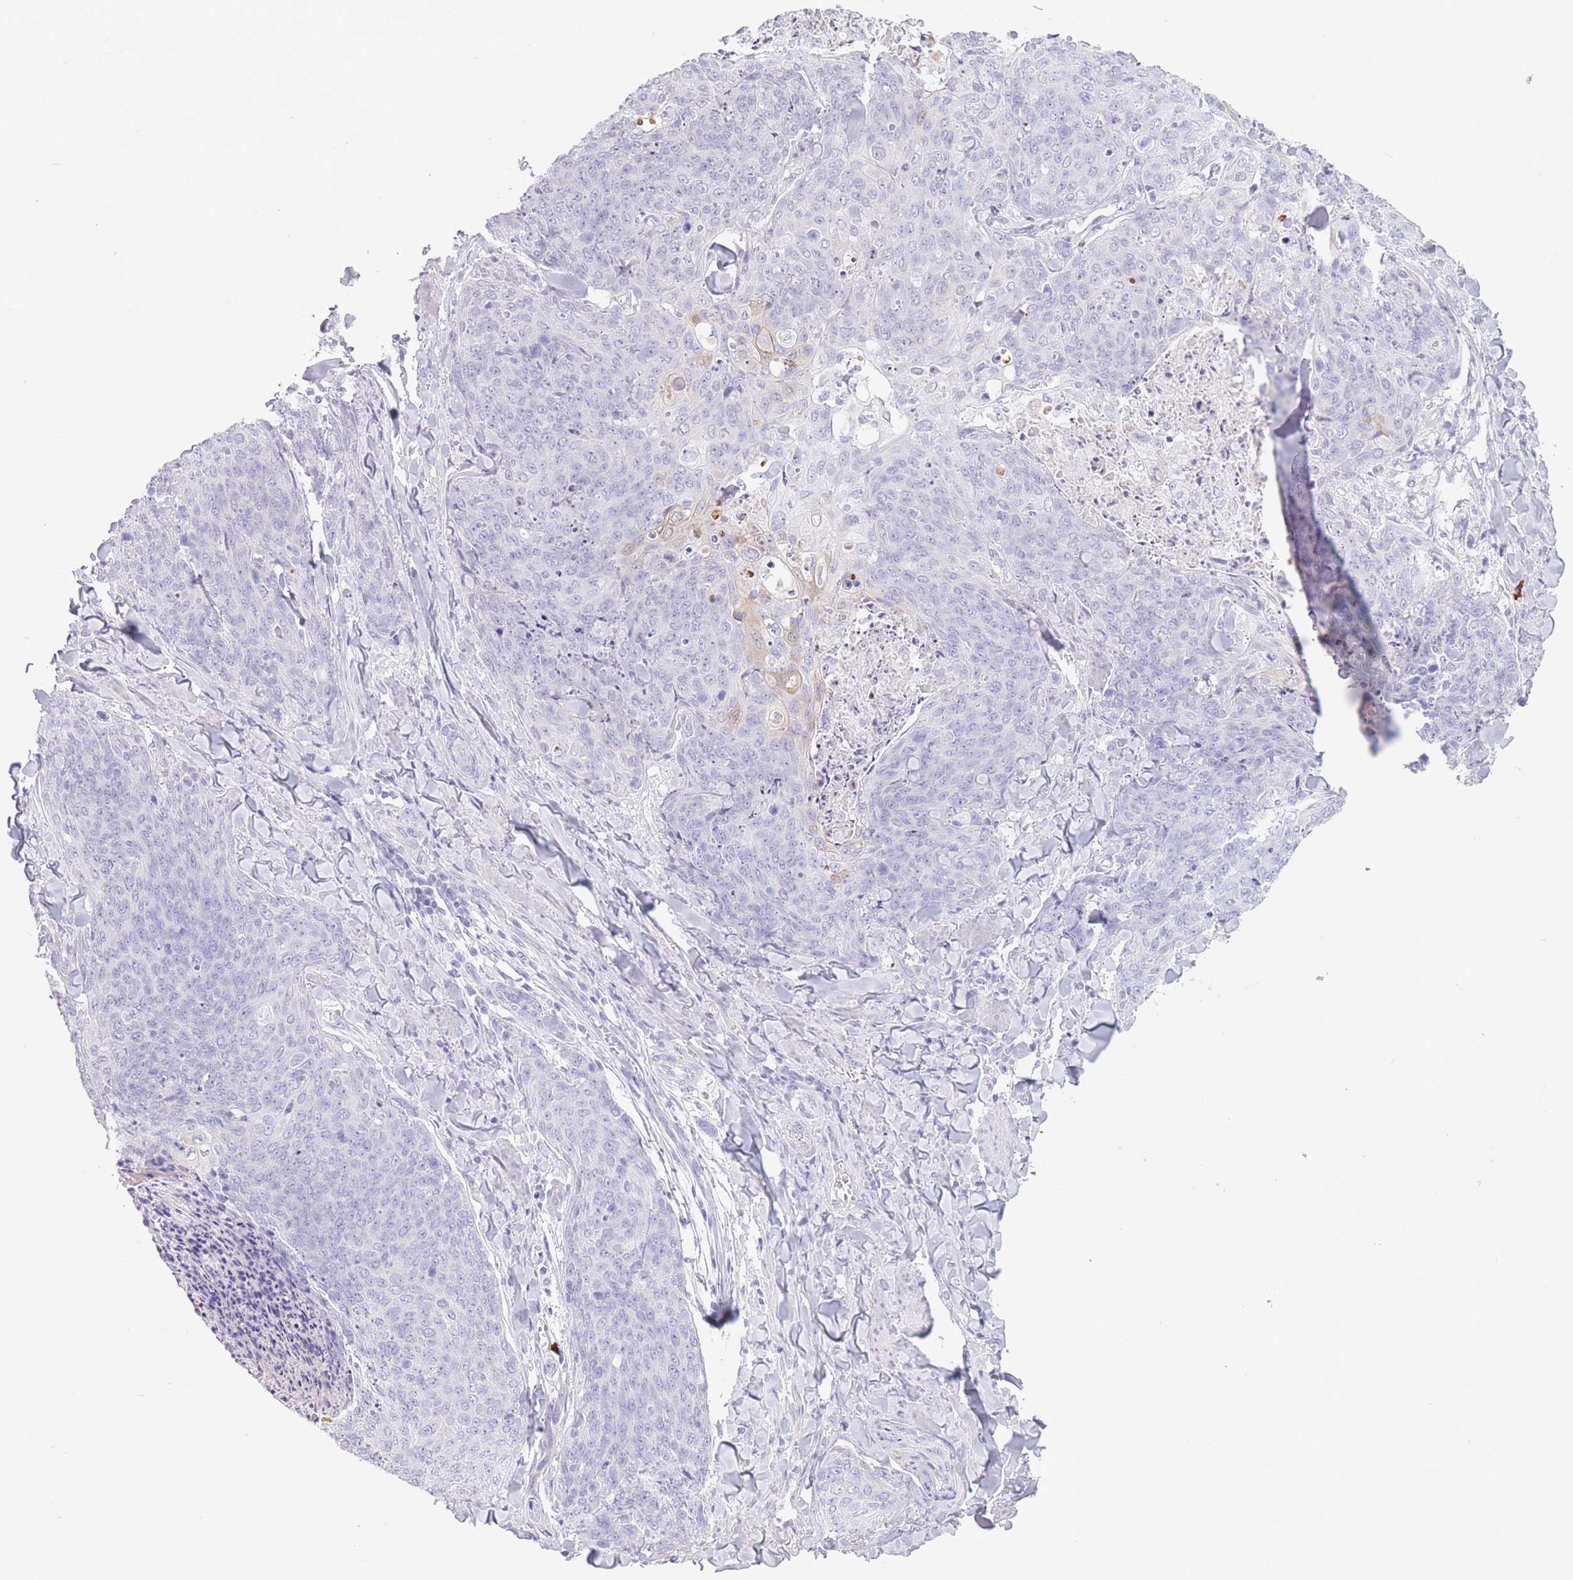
{"staining": {"intensity": "negative", "quantity": "none", "location": "none"}, "tissue": "skin cancer", "cell_type": "Tumor cells", "image_type": "cancer", "snomed": [{"axis": "morphology", "description": "Squamous cell carcinoma, NOS"}, {"axis": "topography", "description": "Skin"}, {"axis": "topography", "description": "Vulva"}], "caption": "Histopathology image shows no significant protein positivity in tumor cells of skin cancer (squamous cell carcinoma).", "gene": "PLEKHG2", "patient": {"sex": "female", "age": 85}}